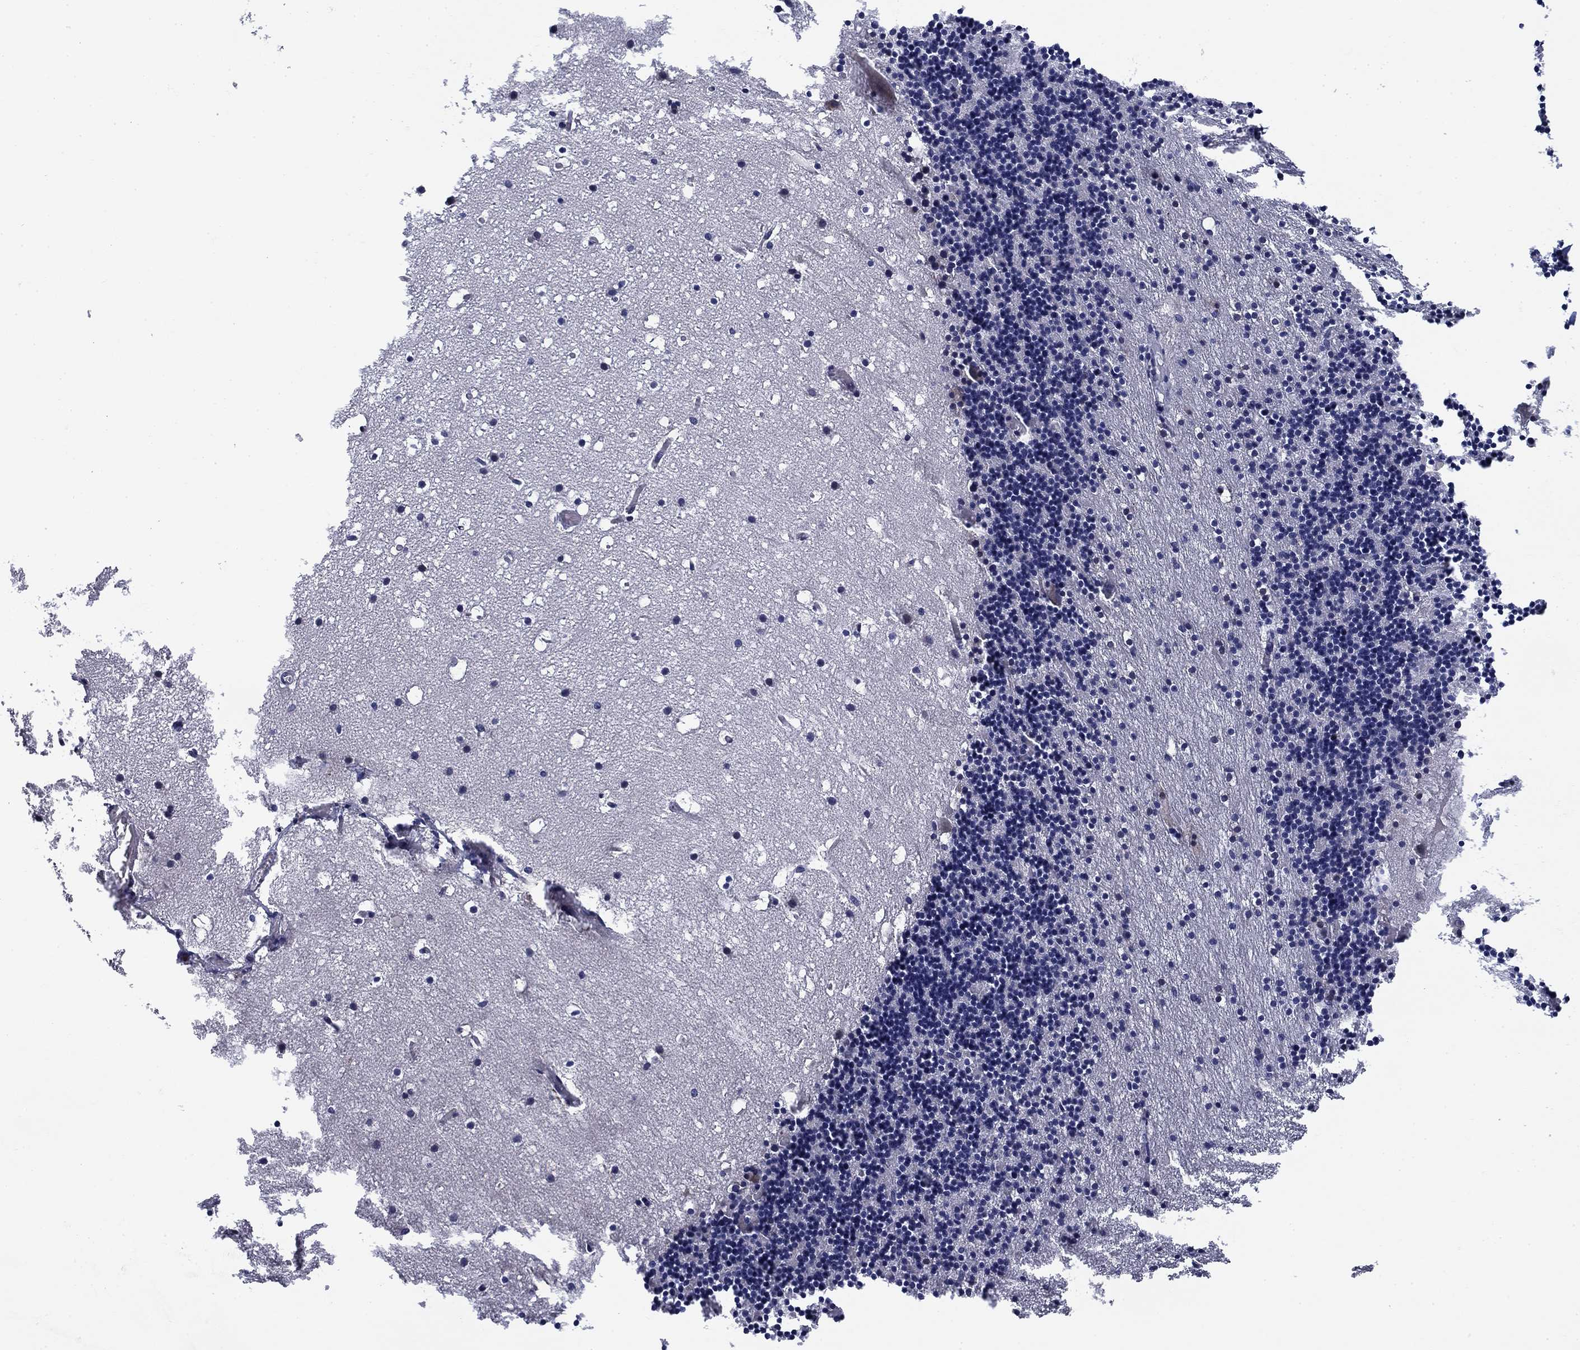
{"staining": {"intensity": "moderate", "quantity": "<25%", "location": "cytoplasmic/membranous"}, "tissue": "cerebellum", "cell_type": "Cells in granular layer", "image_type": "normal", "snomed": [{"axis": "morphology", "description": "Normal tissue, NOS"}, {"axis": "topography", "description": "Cerebellum"}], "caption": "The micrograph demonstrates staining of benign cerebellum, revealing moderate cytoplasmic/membranous protein expression (brown color) within cells in granular layer.", "gene": "FXR1", "patient": {"sex": "male", "age": 37}}